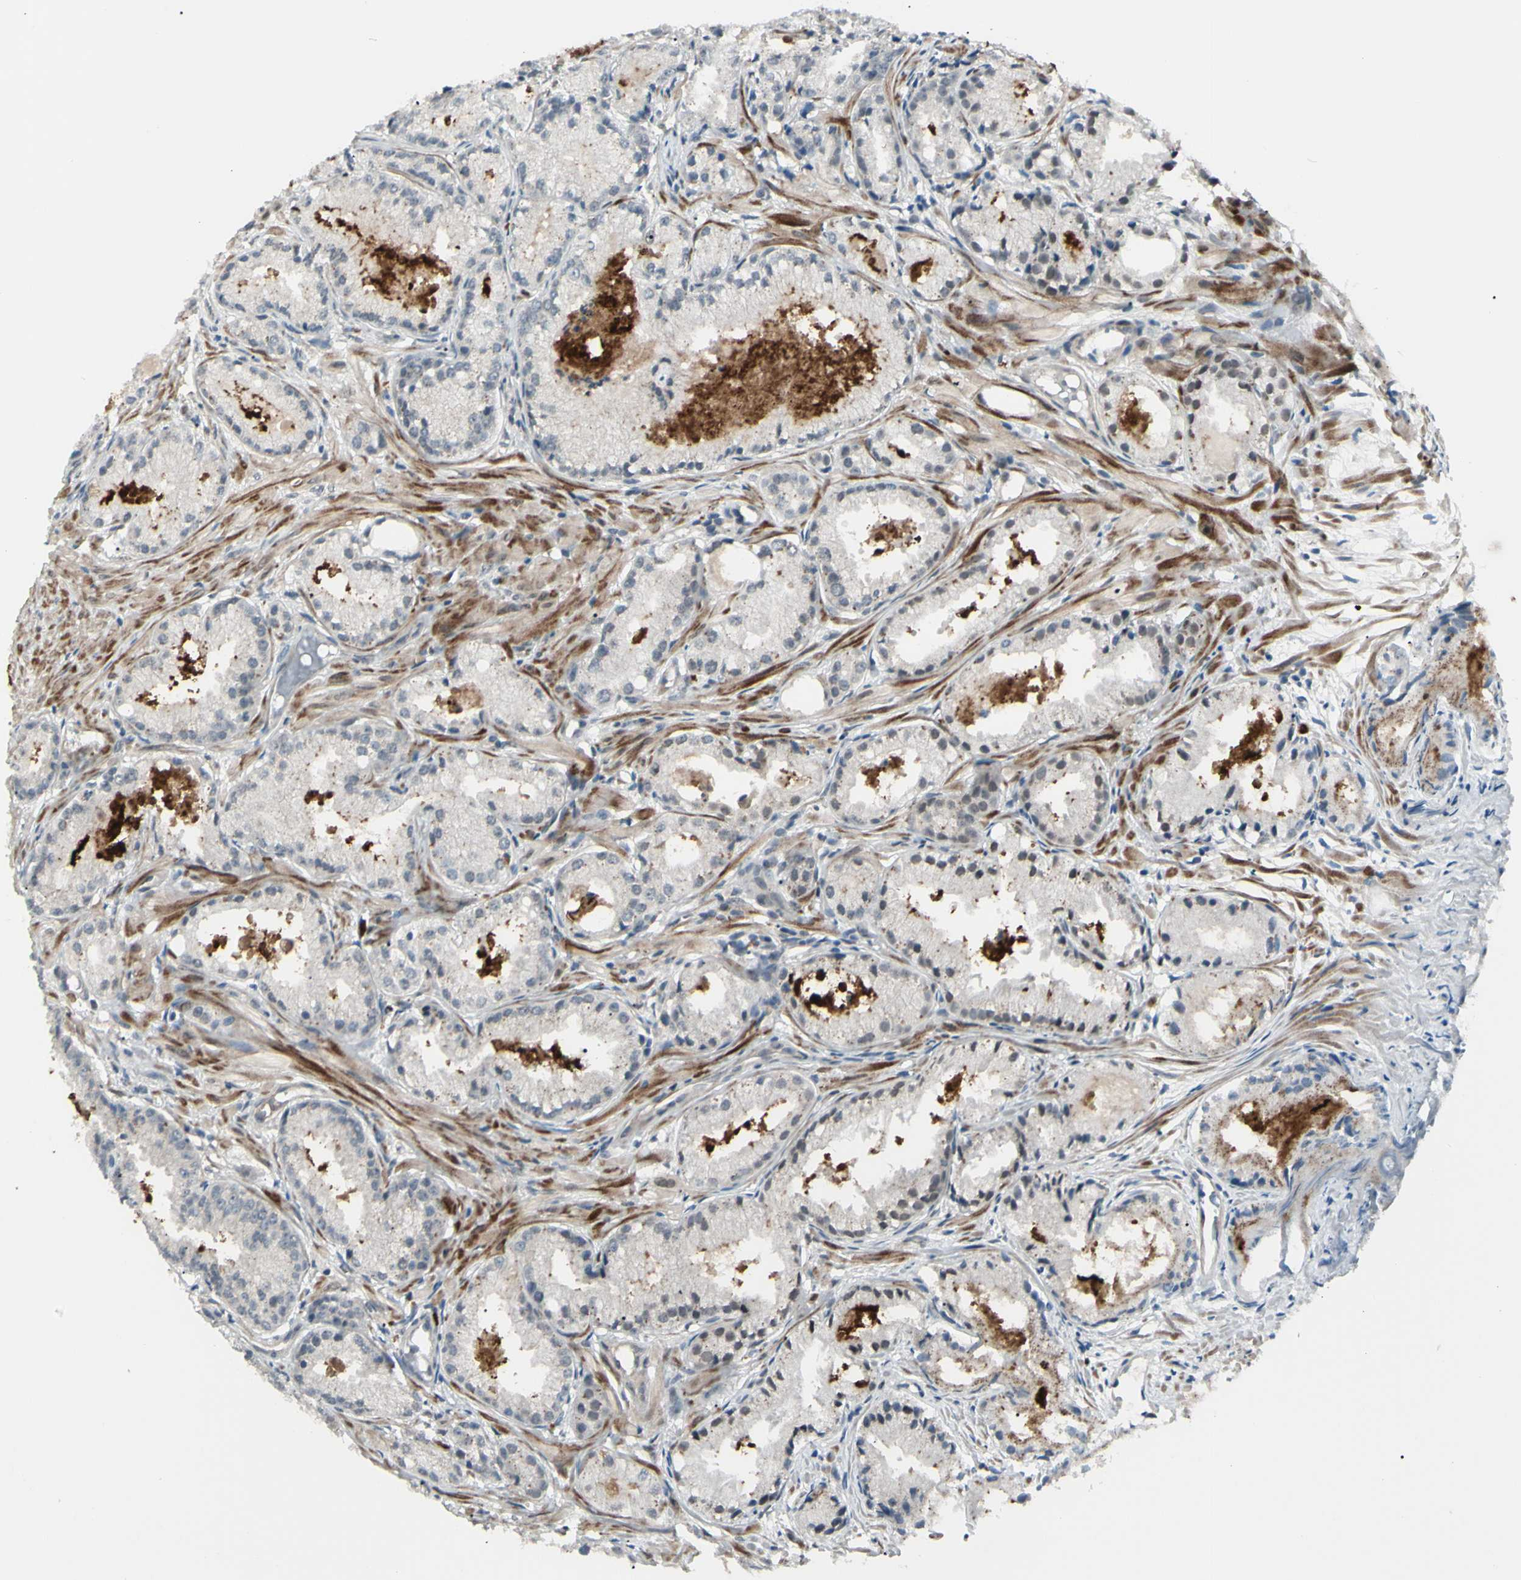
{"staining": {"intensity": "negative", "quantity": "none", "location": "none"}, "tissue": "prostate cancer", "cell_type": "Tumor cells", "image_type": "cancer", "snomed": [{"axis": "morphology", "description": "Adenocarcinoma, Low grade"}, {"axis": "topography", "description": "Prostate"}], "caption": "This is an IHC image of low-grade adenocarcinoma (prostate). There is no positivity in tumor cells.", "gene": "FGFR2", "patient": {"sex": "male", "age": 72}}